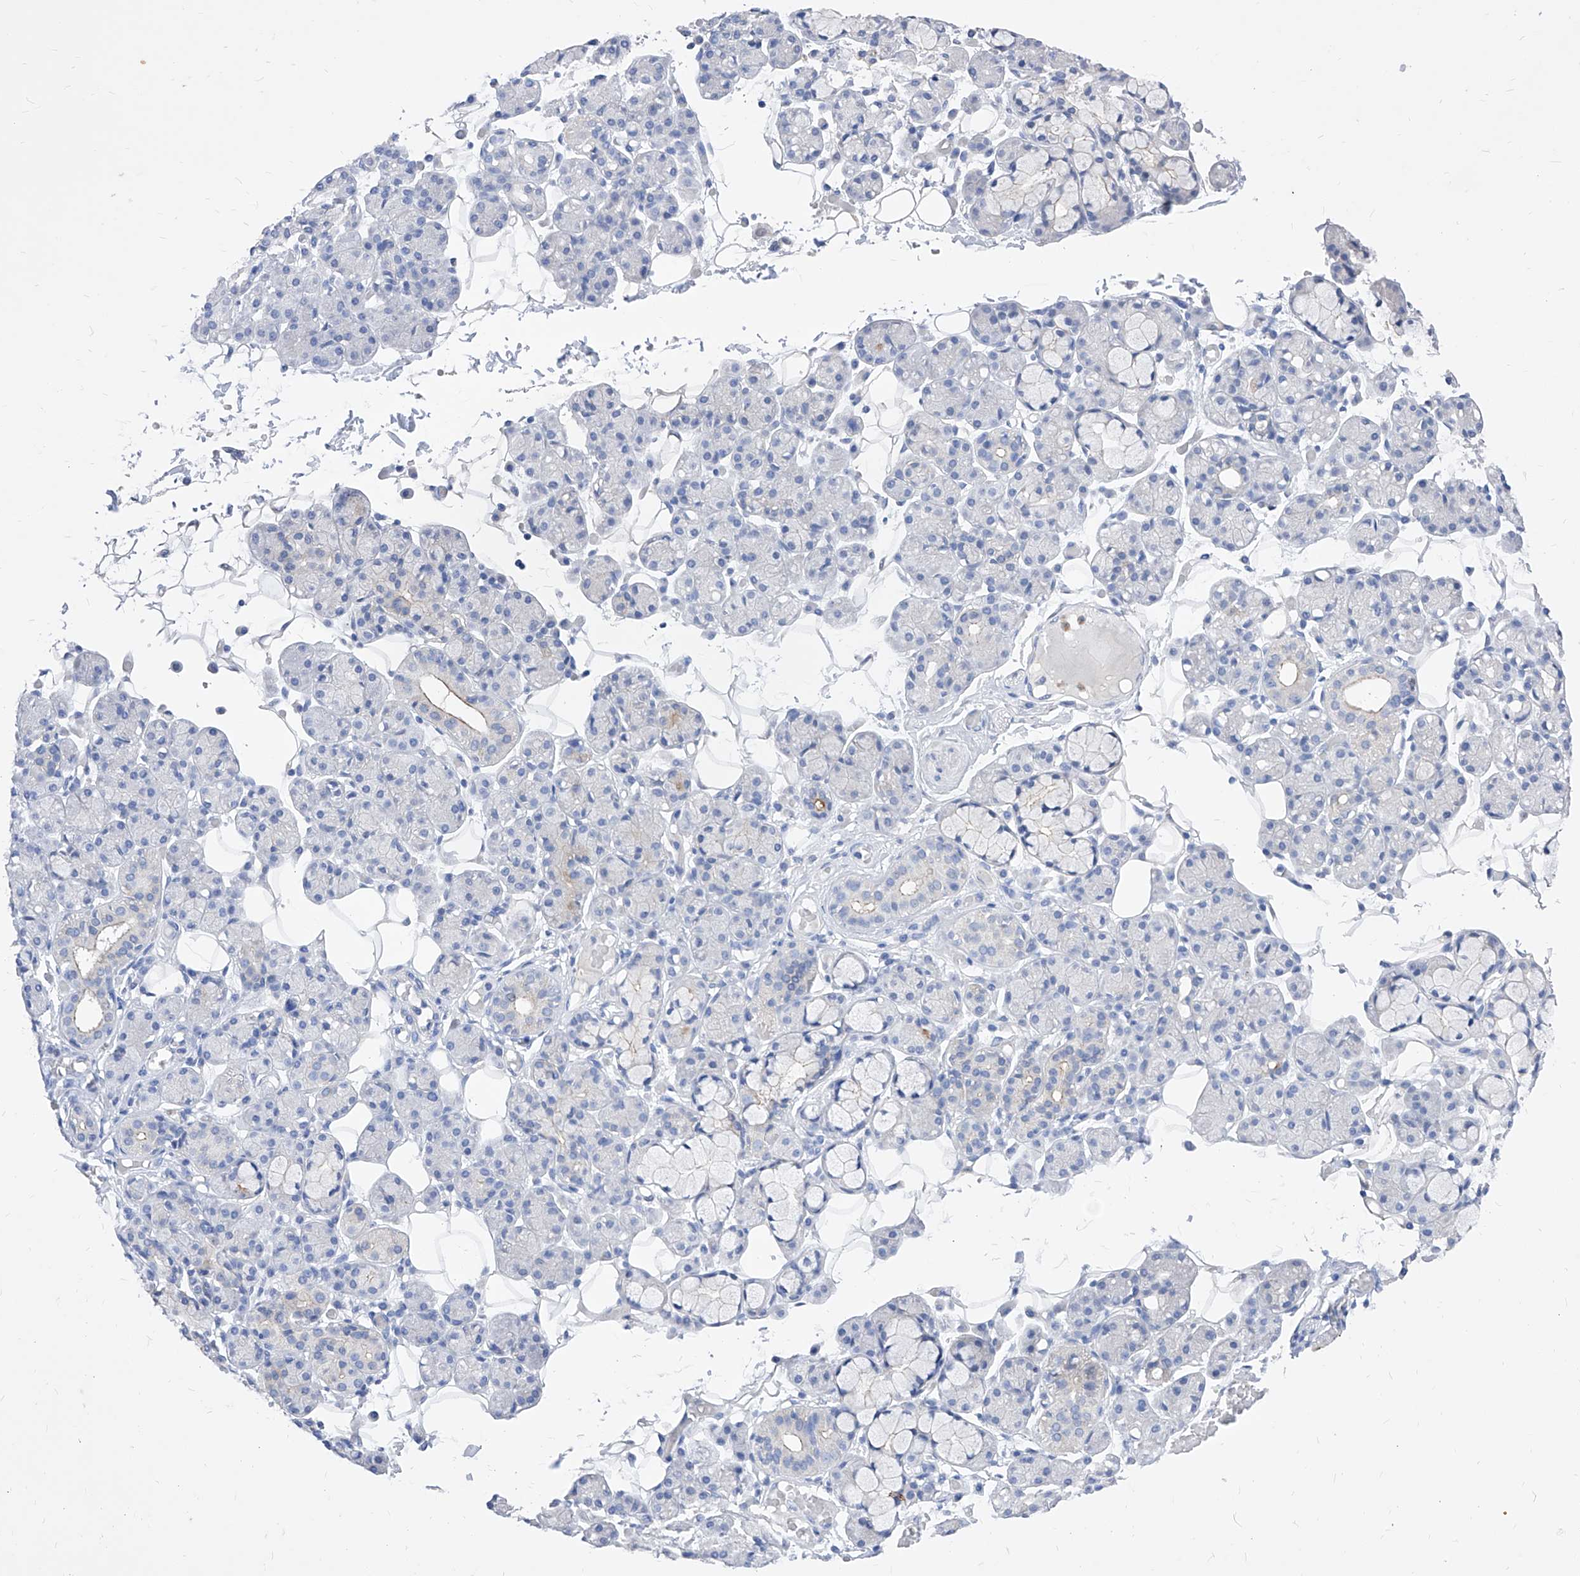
{"staining": {"intensity": "negative", "quantity": "none", "location": "none"}, "tissue": "salivary gland", "cell_type": "Glandular cells", "image_type": "normal", "snomed": [{"axis": "morphology", "description": "Normal tissue, NOS"}, {"axis": "topography", "description": "Salivary gland"}], "caption": "The immunohistochemistry (IHC) histopathology image has no significant staining in glandular cells of salivary gland. Brightfield microscopy of immunohistochemistry (IHC) stained with DAB (brown) and hematoxylin (blue), captured at high magnification.", "gene": "VAX1", "patient": {"sex": "male", "age": 63}}